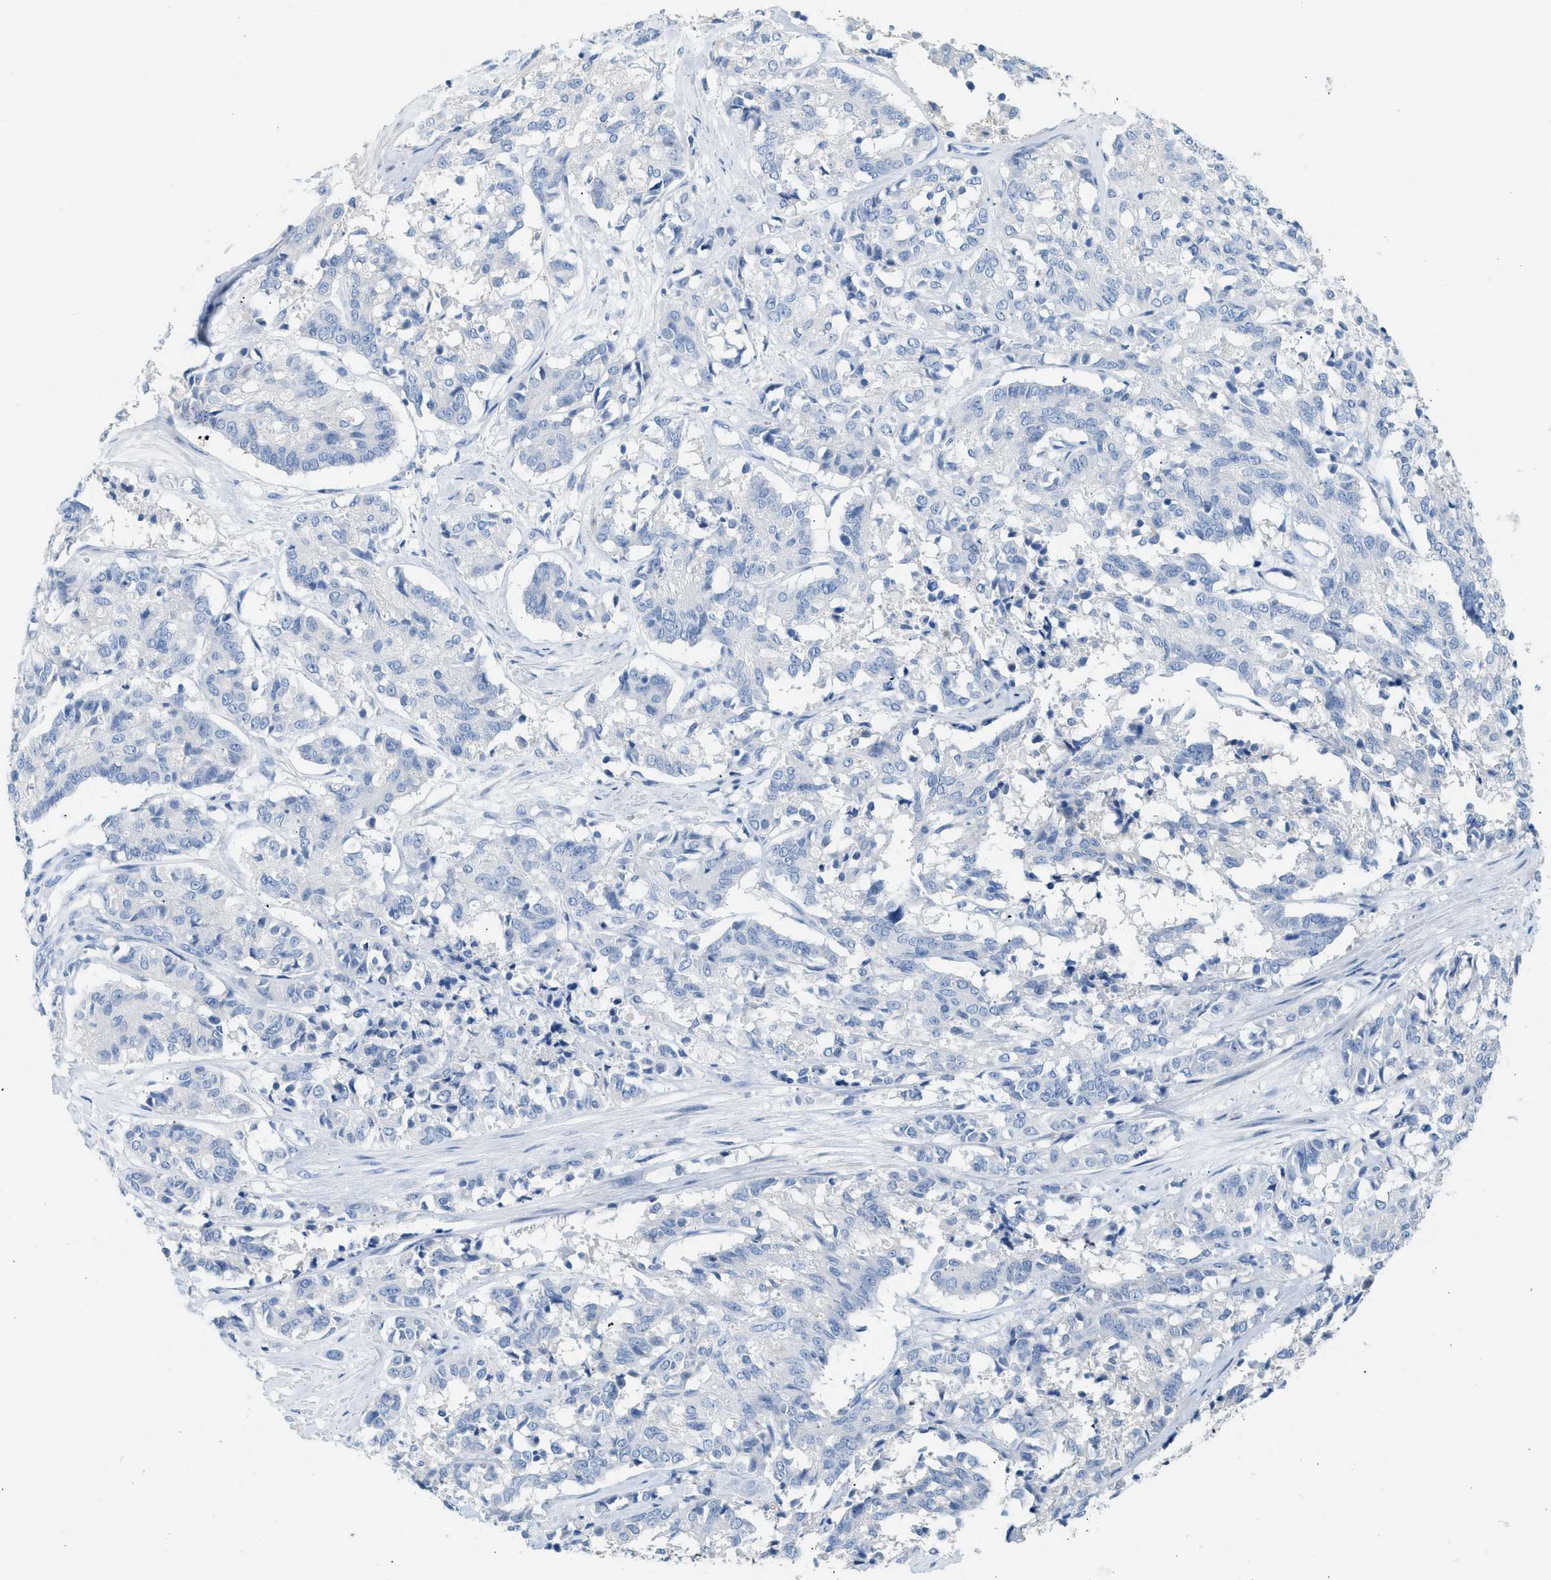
{"staining": {"intensity": "negative", "quantity": "none", "location": "none"}, "tissue": "cervical cancer", "cell_type": "Tumor cells", "image_type": "cancer", "snomed": [{"axis": "morphology", "description": "Squamous cell carcinoma, NOS"}, {"axis": "topography", "description": "Cervix"}], "caption": "DAB immunohistochemical staining of human cervical cancer (squamous cell carcinoma) exhibits no significant staining in tumor cells. (DAB IHC visualized using brightfield microscopy, high magnification).", "gene": "SPAM1", "patient": {"sex": "female", "age": 35}}